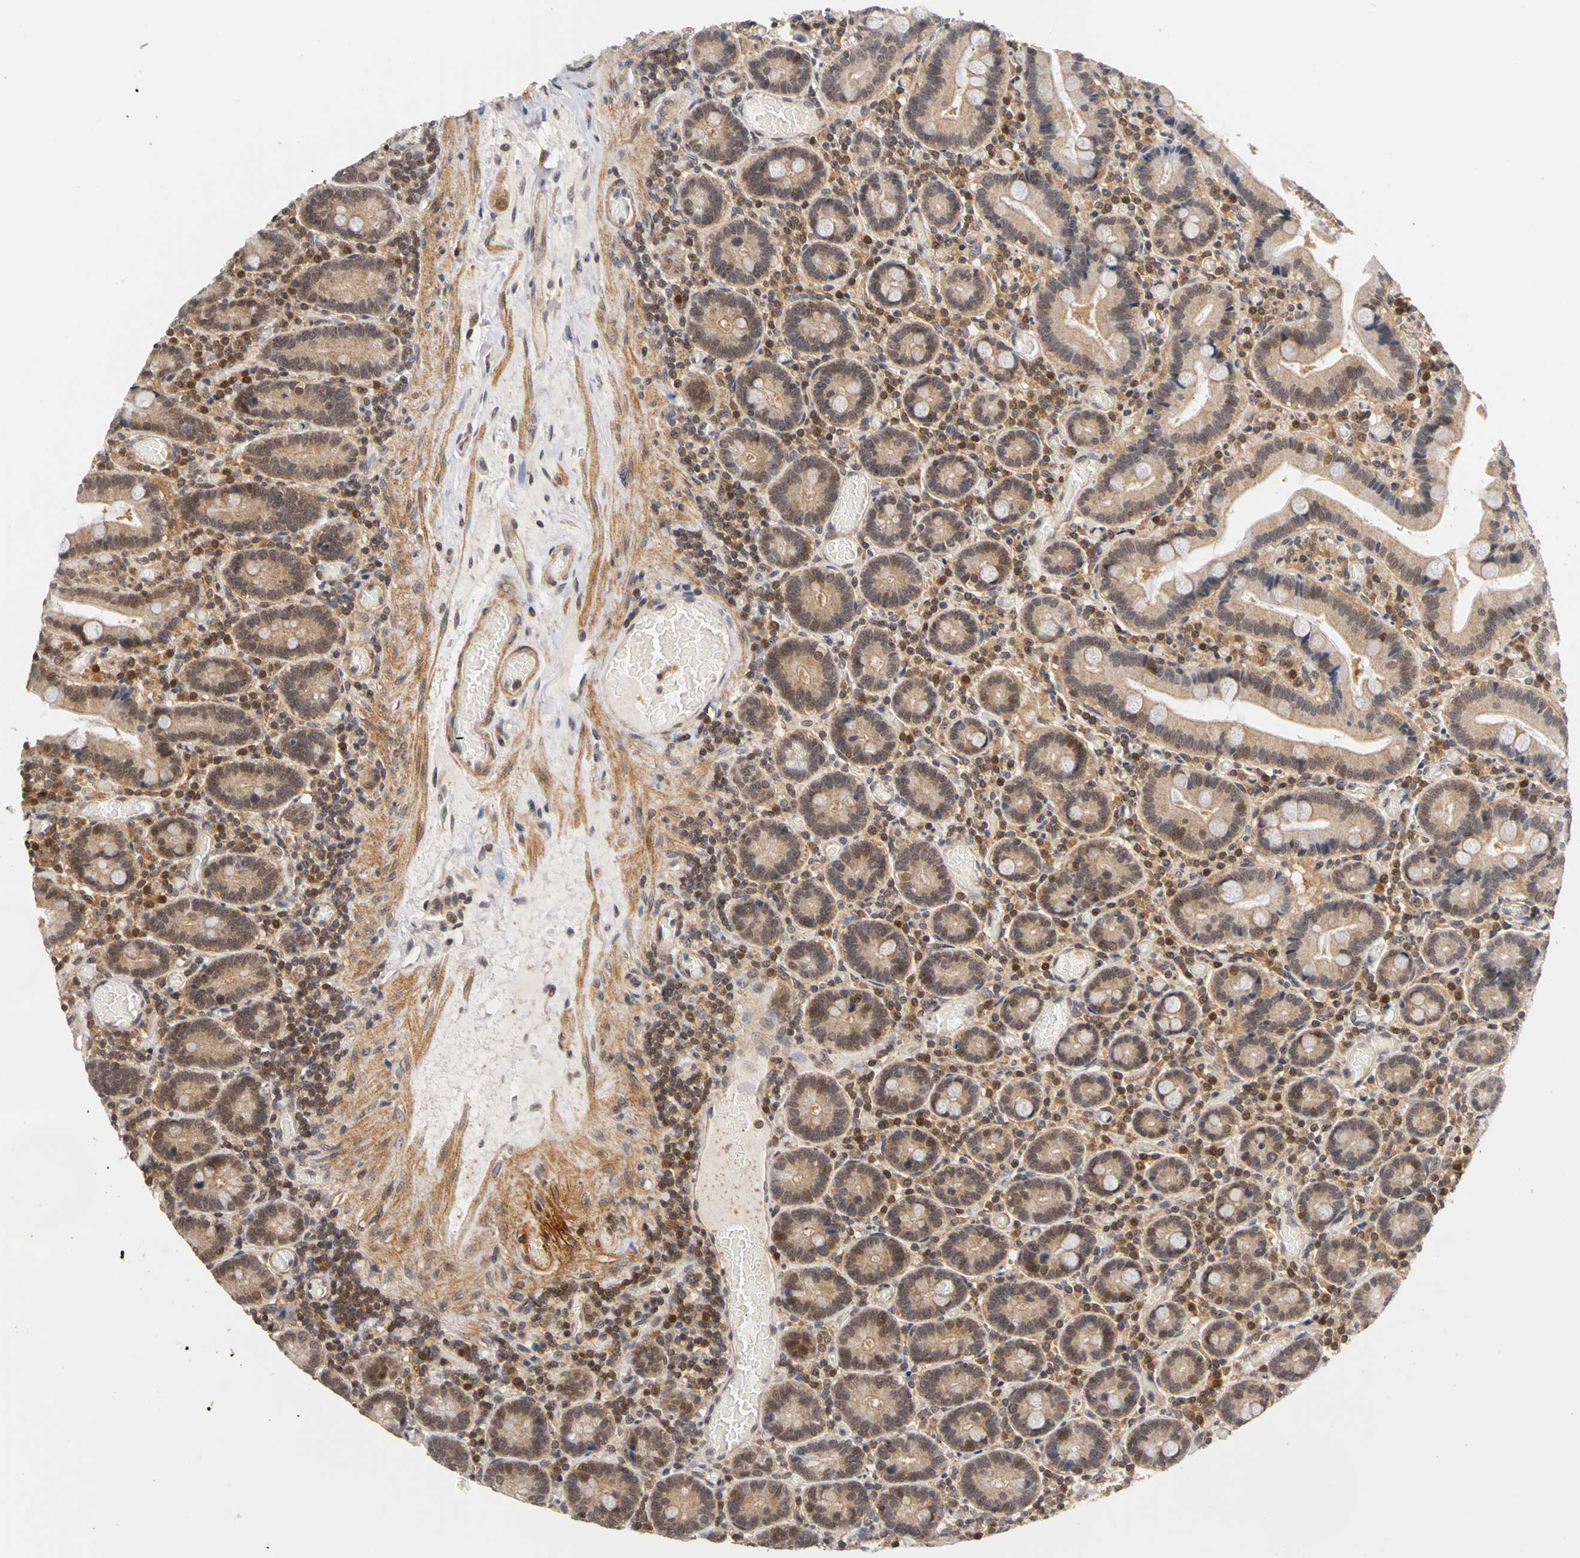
{"staining": {"intensity": "moderate", "quantity": ">75%", "location": "cytoplasmic/membranous,nuclear"}, "tissue": "duodenum", "cell_type": "Glandular cells", "image_type": "normal", "snomed": [{"axis": "morphology", "description": "Normal tissue, NOS"}, {"axis": "topography", "description": "Duodenum"}], "caption": "IHC of benign duodenum displays medium levels of moderate cytoplasmic/membranous,nuclear staining in approximately >75% of glandular cells.", "gene": "UBE2M", "patient": {"sex": "female", "age": 53}}